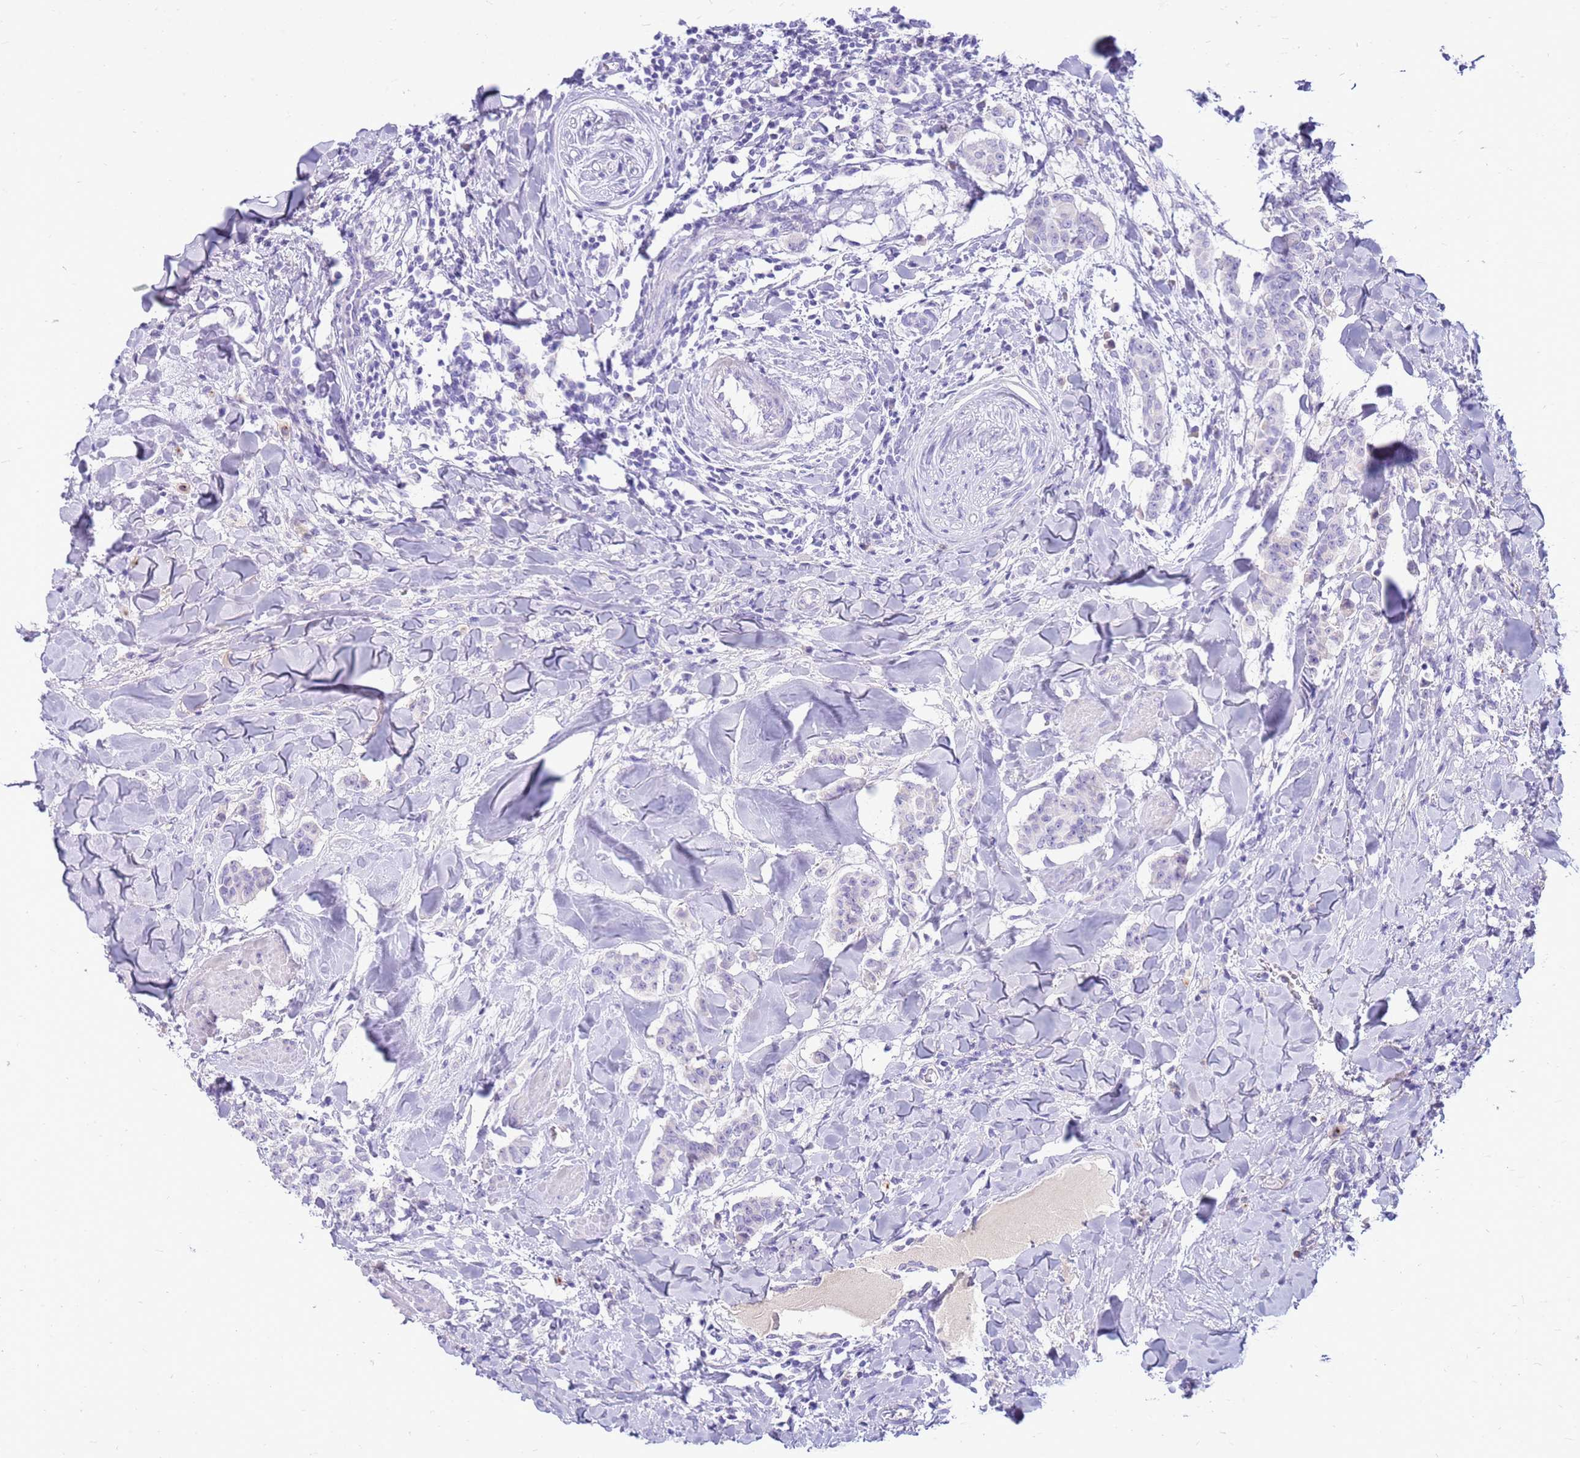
{"staining": {"intensity": "negative", "quantity": "none", "location": "none"}, "tissue": "breast cancer", "cell_type": "Tumor cells", "image_type": "cancer", "snomed": [{"axis": "morphology", "description": "Duct carcinoma"}, {"axis": "topography", "description": "Breast"}], "caption": "Immunohistochemistry histopathology image of neoplastic tissue: human breast infiltrating ductal carcinoma stained with DAB (3,3'-diaminobenzidine) reveals no significant protein expression in tumor cells.", "gene": "EVPLL", "patient": {"sex": "female", "age": 40}}